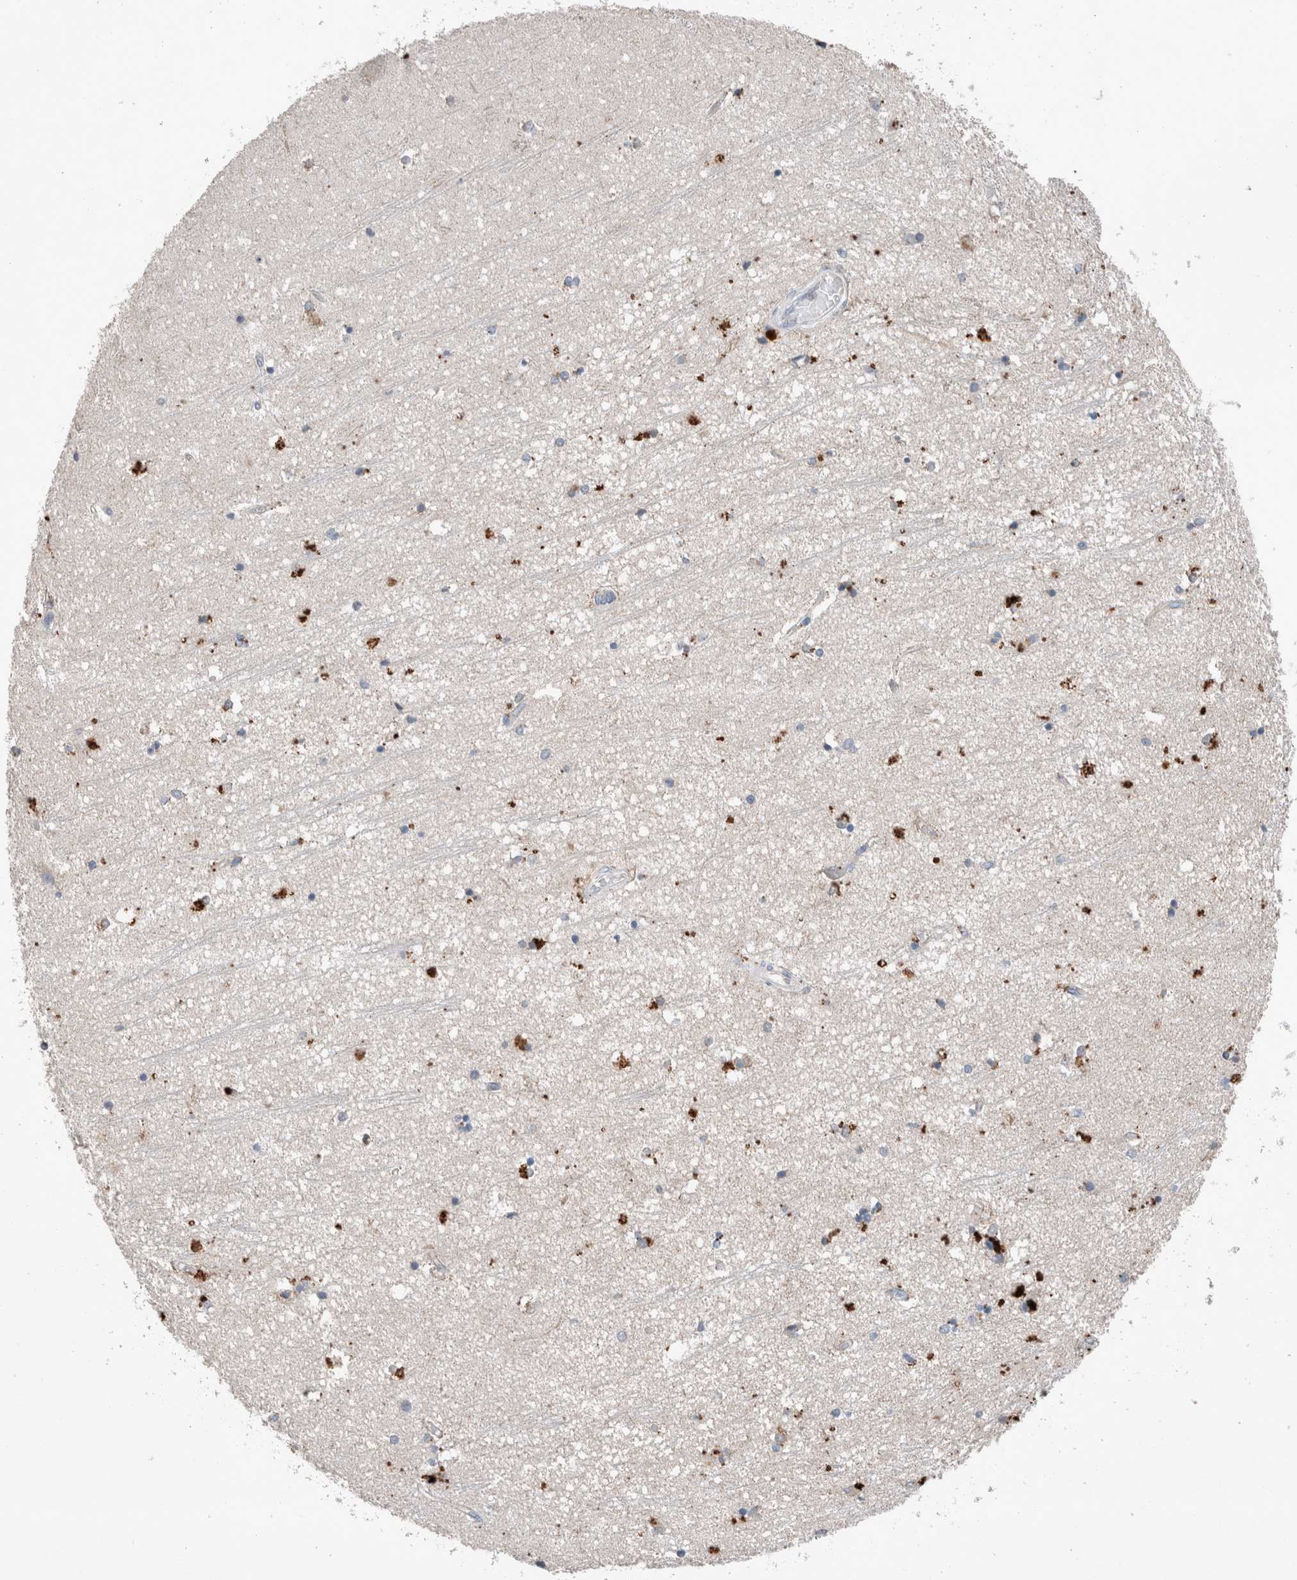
{"staining": {"intensity": "moderate", "quantity": "25%-75%", "location": "cytoplasmic/membranous"}, "tissue": "hippocampus", "cell_type": "Glial cells", "image_type": "normal", "snomed": [{"axis": "morphology", "description": "Normal tissue, NOS"}, {"axis": "topography", "description": "Hippocampus"}], "caption": "Hippocampus was stained to show a protein in brown. There is medium levels of moderate cytoplasmic/membranous positivity in approximately 25%-75% of glial cells.", "gene": "UGCG", "patient": {"sex": "male", "age": 45}}